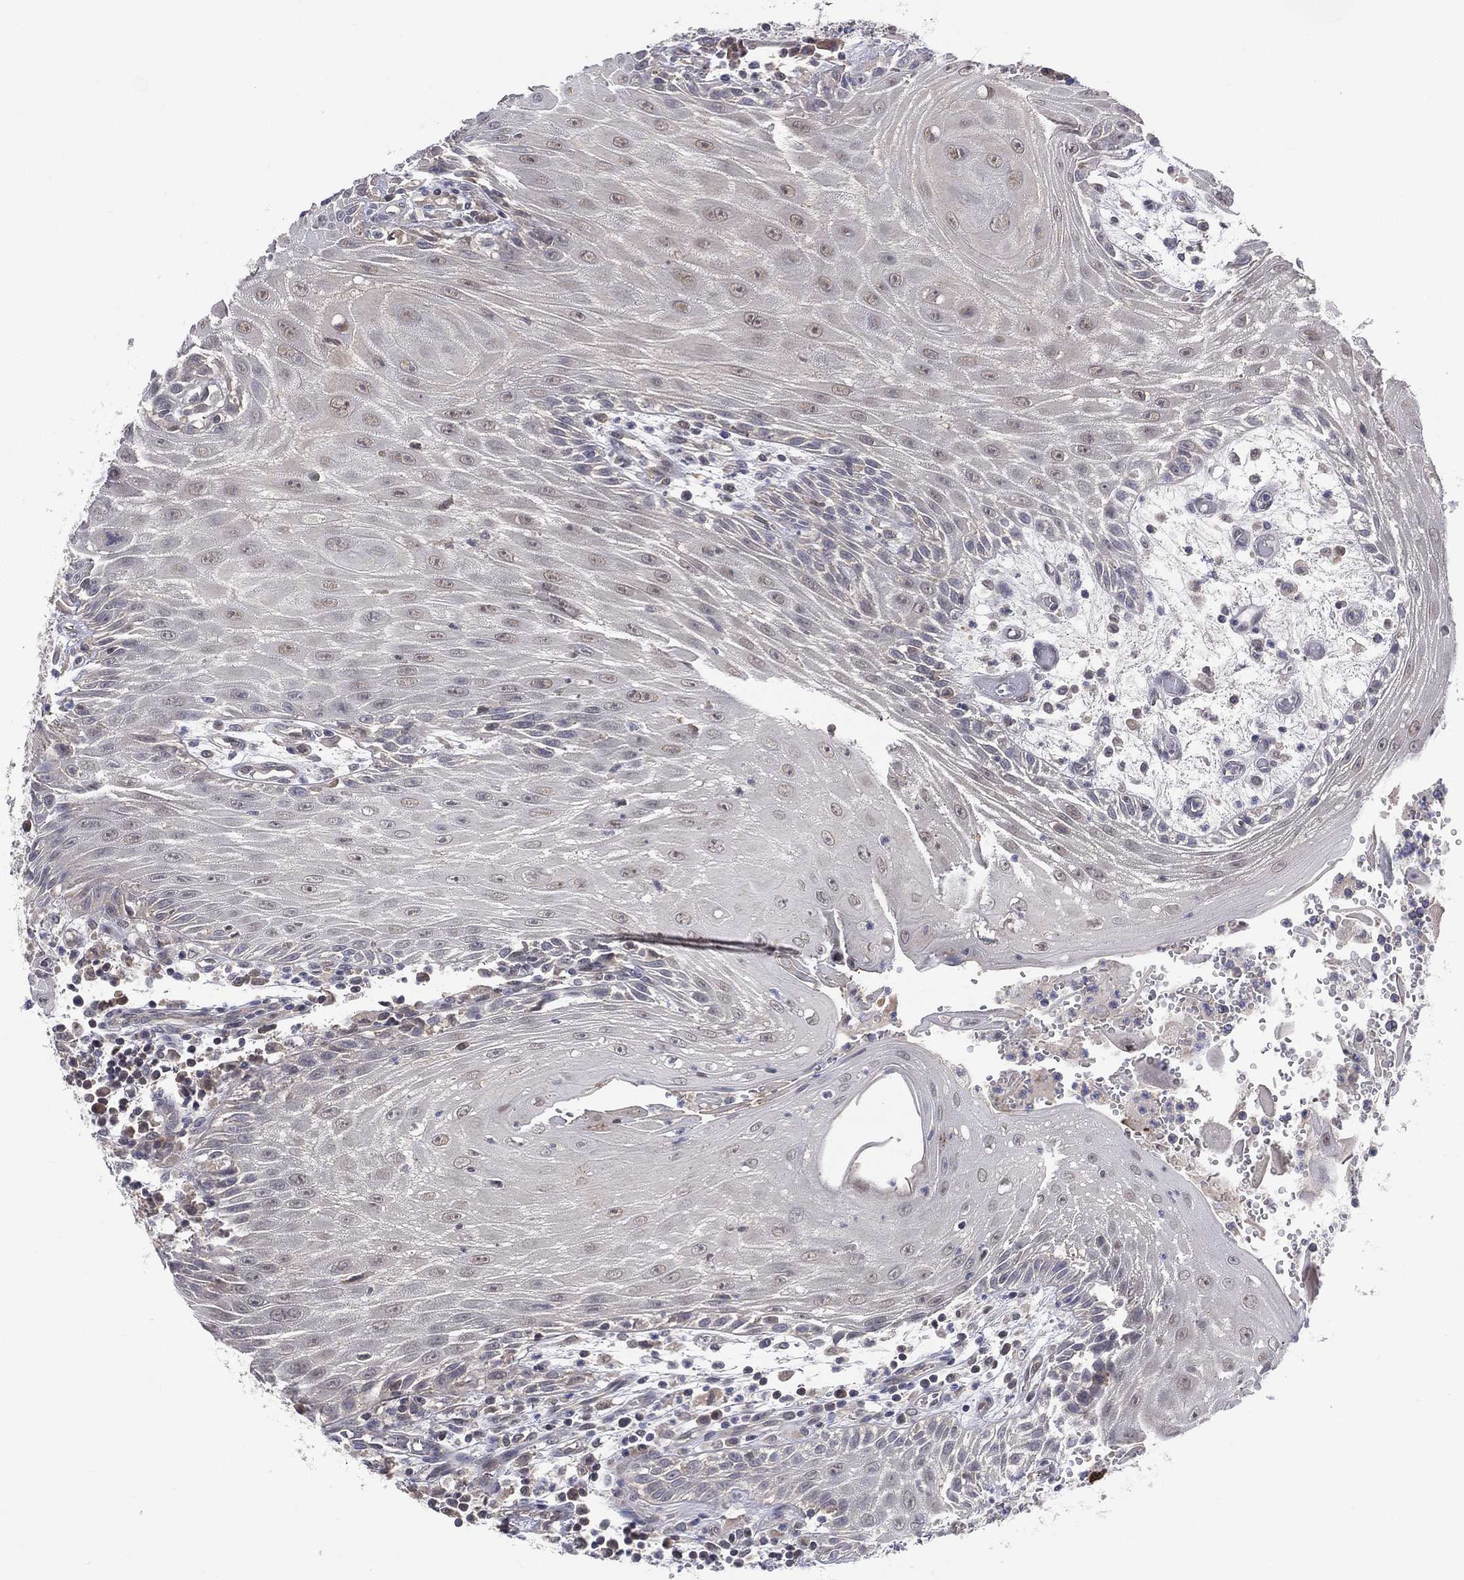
{"staining": {"intensity": "negative", "quantity": "none", "location": "none"}, "tissue": "head and neck cancer", "cell_type": "Tumor cells", "image_type": "cancer", "snomed": [{"axis": "morphology", "description": "Squamous cell carcinoma, NOS"}, {"axis": "topography", "description": "Oral tissue"}, {"axis": "topography", "description": "Head-Neck"}], "caption": "Tumor cells are negative for protein expression in human head and neck cancer (squamous cell carcinoma).", "gene": "DLG4", "patient": {"sex": "male", "age": 58}}